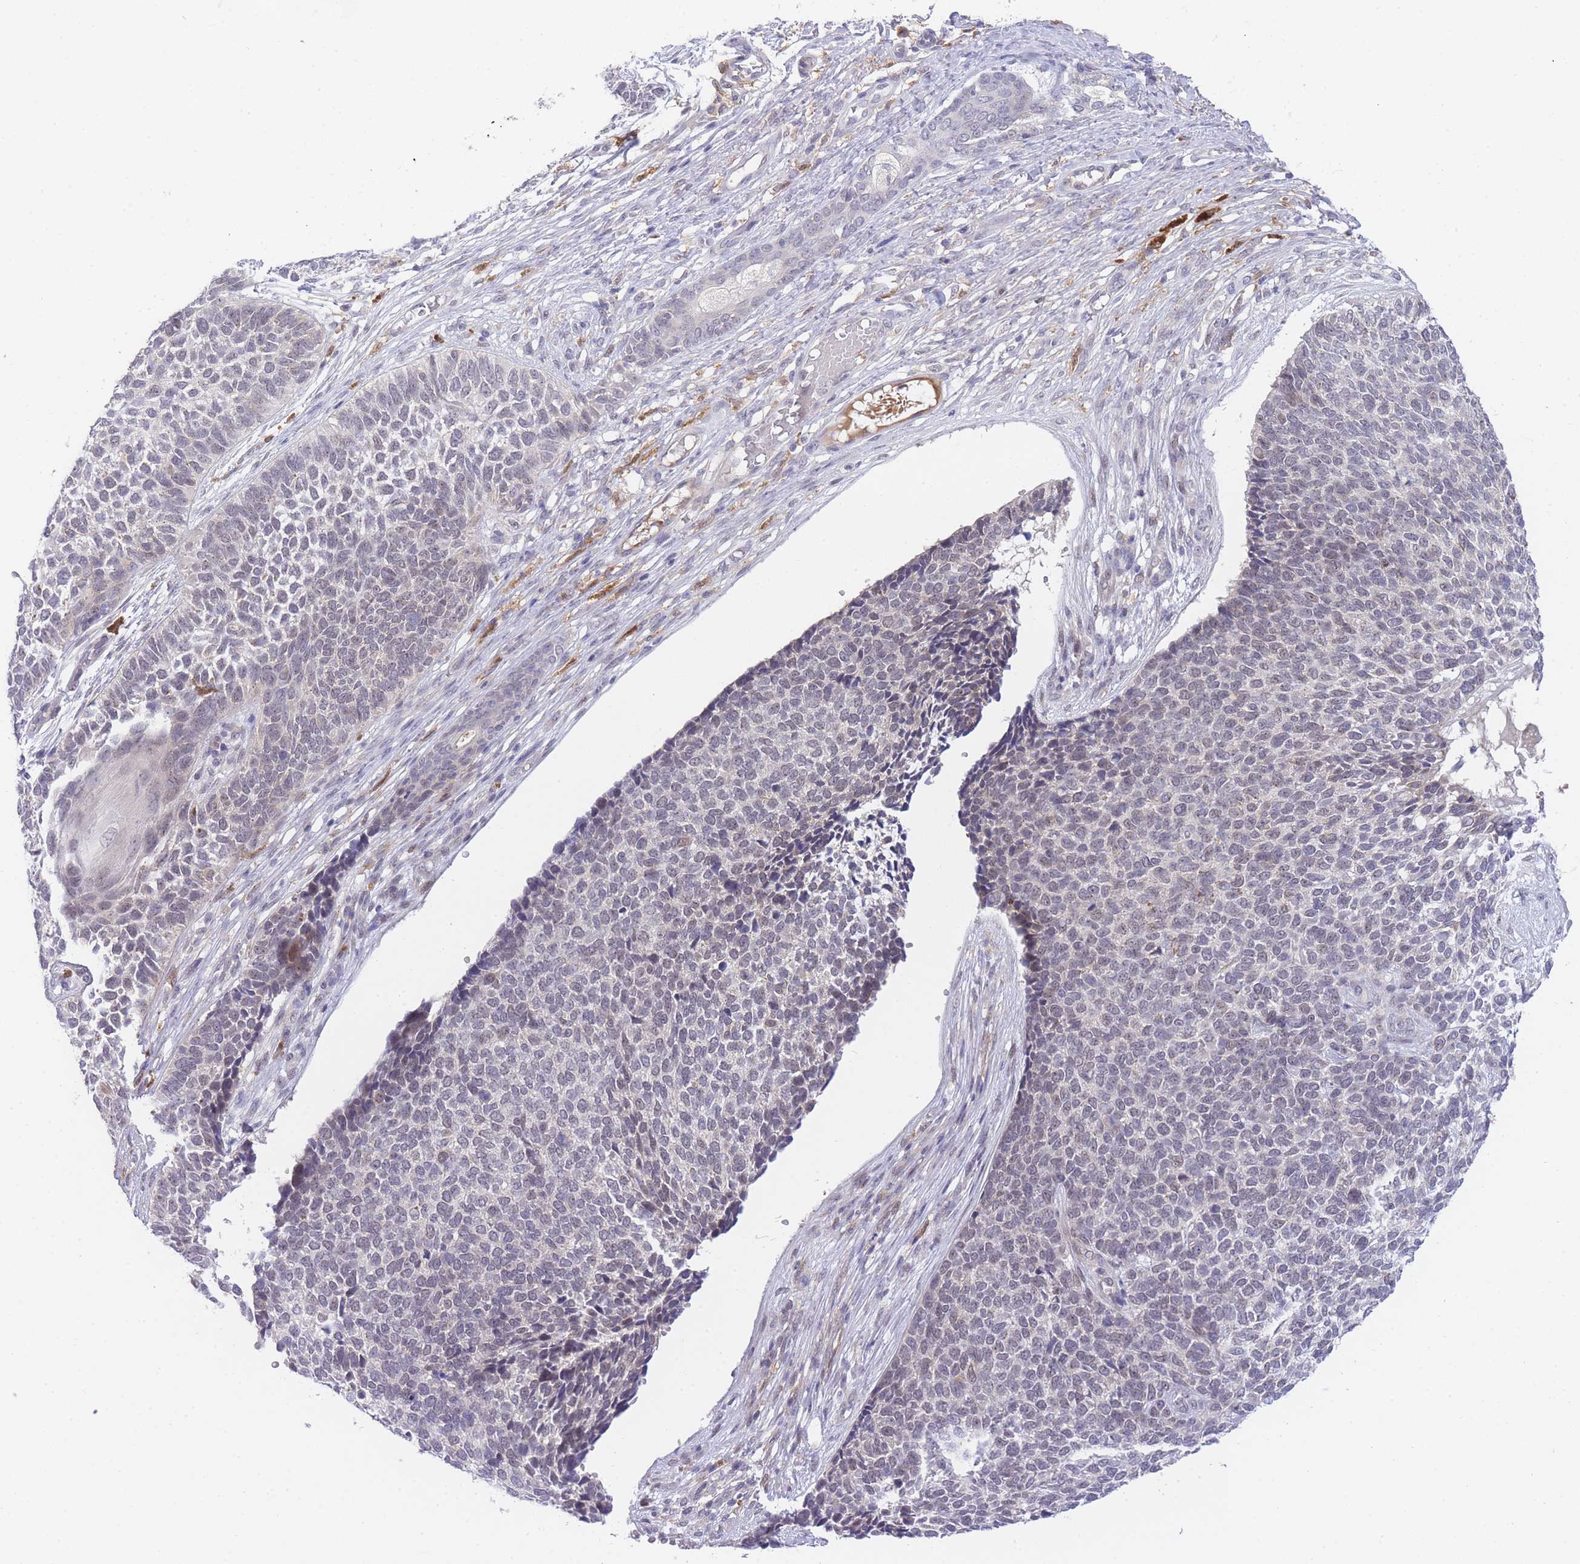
{"staining": {"intensity": "negative", "quantity": "none", "location": "none"}, "tissue": "skin cancer", "cell_type": "Tumor cells", "image_type": "cancer", "snomed": [{"axis": "morphology", "description": "Basal cell carcinoma"}, {"axis": "topography", "description": "Skin"}], "caption": "Basal cell carcinoma (skin) was stained to show a protein in brown. There is no significant positivity in tumor cells. Brightfield microscopy of immunohistochemistry (IHC) stained with DAB (3,3'-diaminobenzidine) (brown) and hematoxylin (blue), captured at high magnification.", "gene": "SLC25A33", "patient": {"sex": "female", "age": 84}}